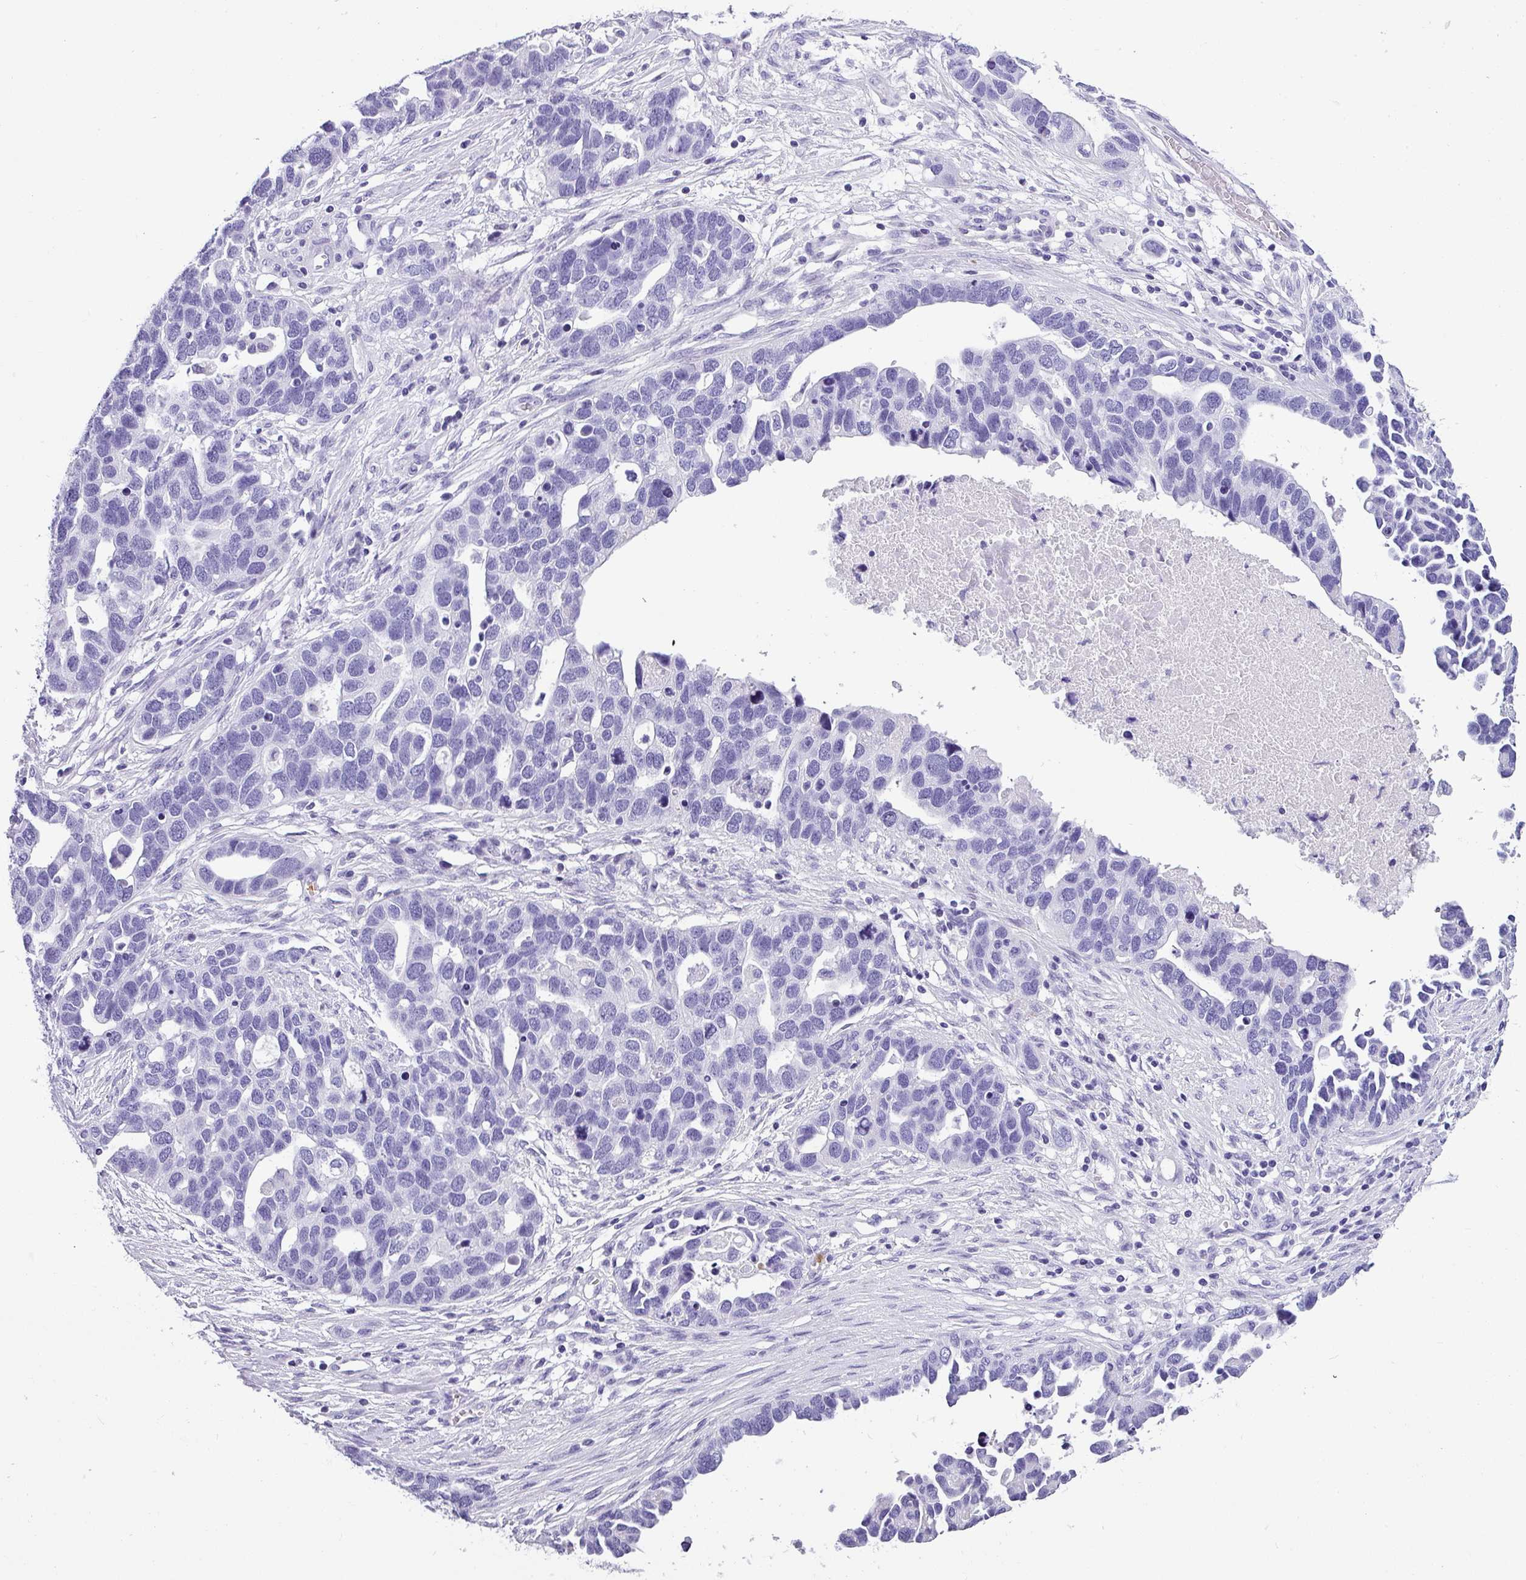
{"staining": {"intensity": "negative", "quantity": "none", "location": "none"}, "tissue": "ovarian cancer", "cell_type": "Tumor cells", "image_type": "cancer", "snomed": [{"axis": "morphology", "description": "Cystadenocarcinoma, serous, NOS"}, {"axis": "topography", "description": "Ovary"}], "caption": "A high-resolution histopathology image shows immunohistochemistry (IHC) staining of ovarian cancer, which displays no significant staining in tumor cells.", "gene": "MUC21", "patient": {"sex": "female", "age": 54}}